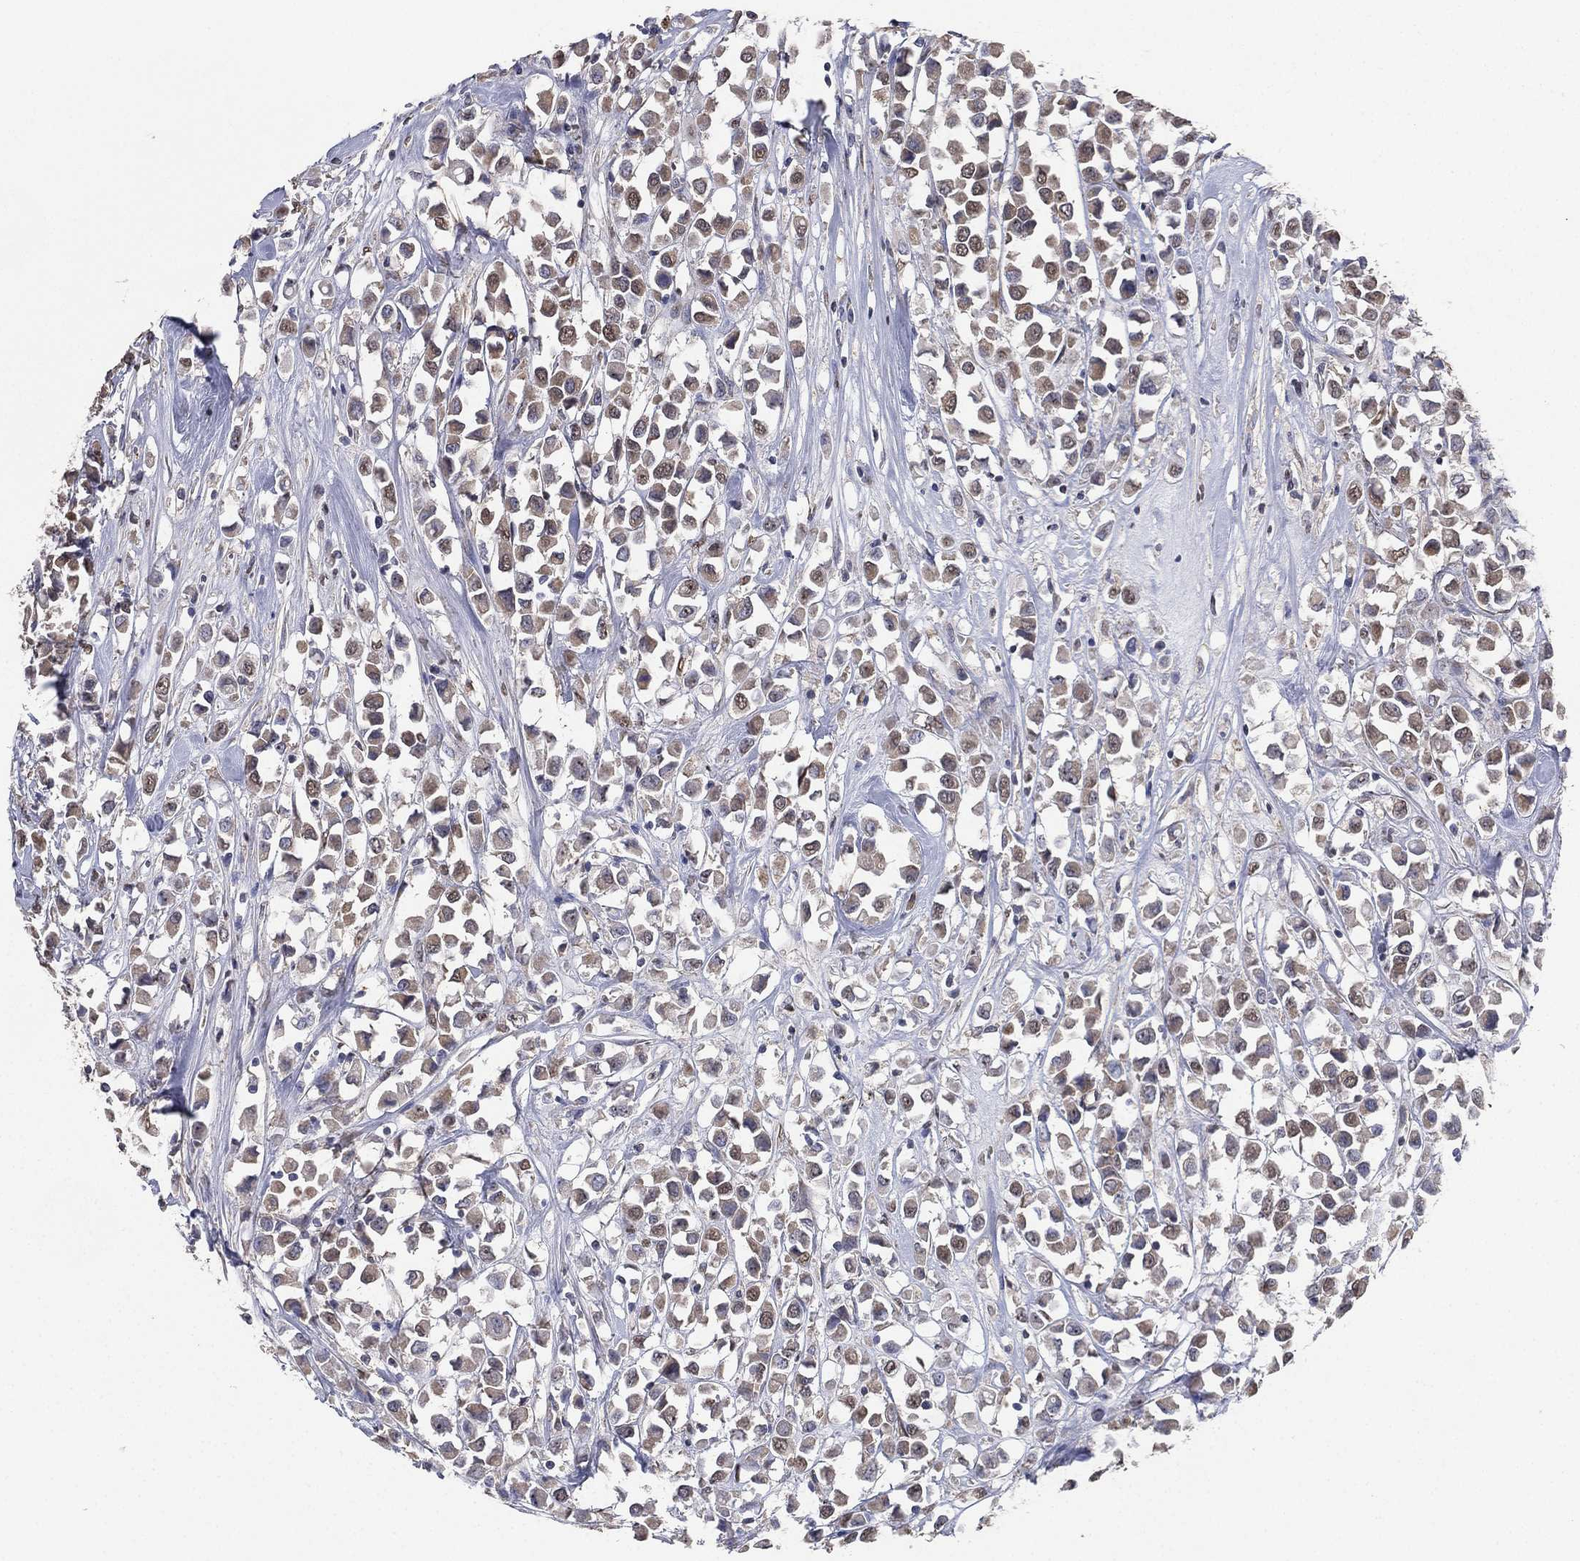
{"staining": {"intensity": "weak", "quantity": ">75%", "location": "cytoplasmic/membranous"}, "tissue": "breast cancer", "cell_type": "Tumor cells", "image_type": "cancer", "snomed": [{"axis": "morphology", "description": "Duct carcinoma"}, {"axis": "topography", "description": "Breast"}], "caption": "IHC histopathology image of breast cancer (infiltrating ductal carcinoma) stained for a protein (brown), which displays low levels of weak cytoplasmic/membranous expression in about >75% of tumor cells.", "gene": "ALDH7A1", "patient": {"sex": "female", "age": 61}}